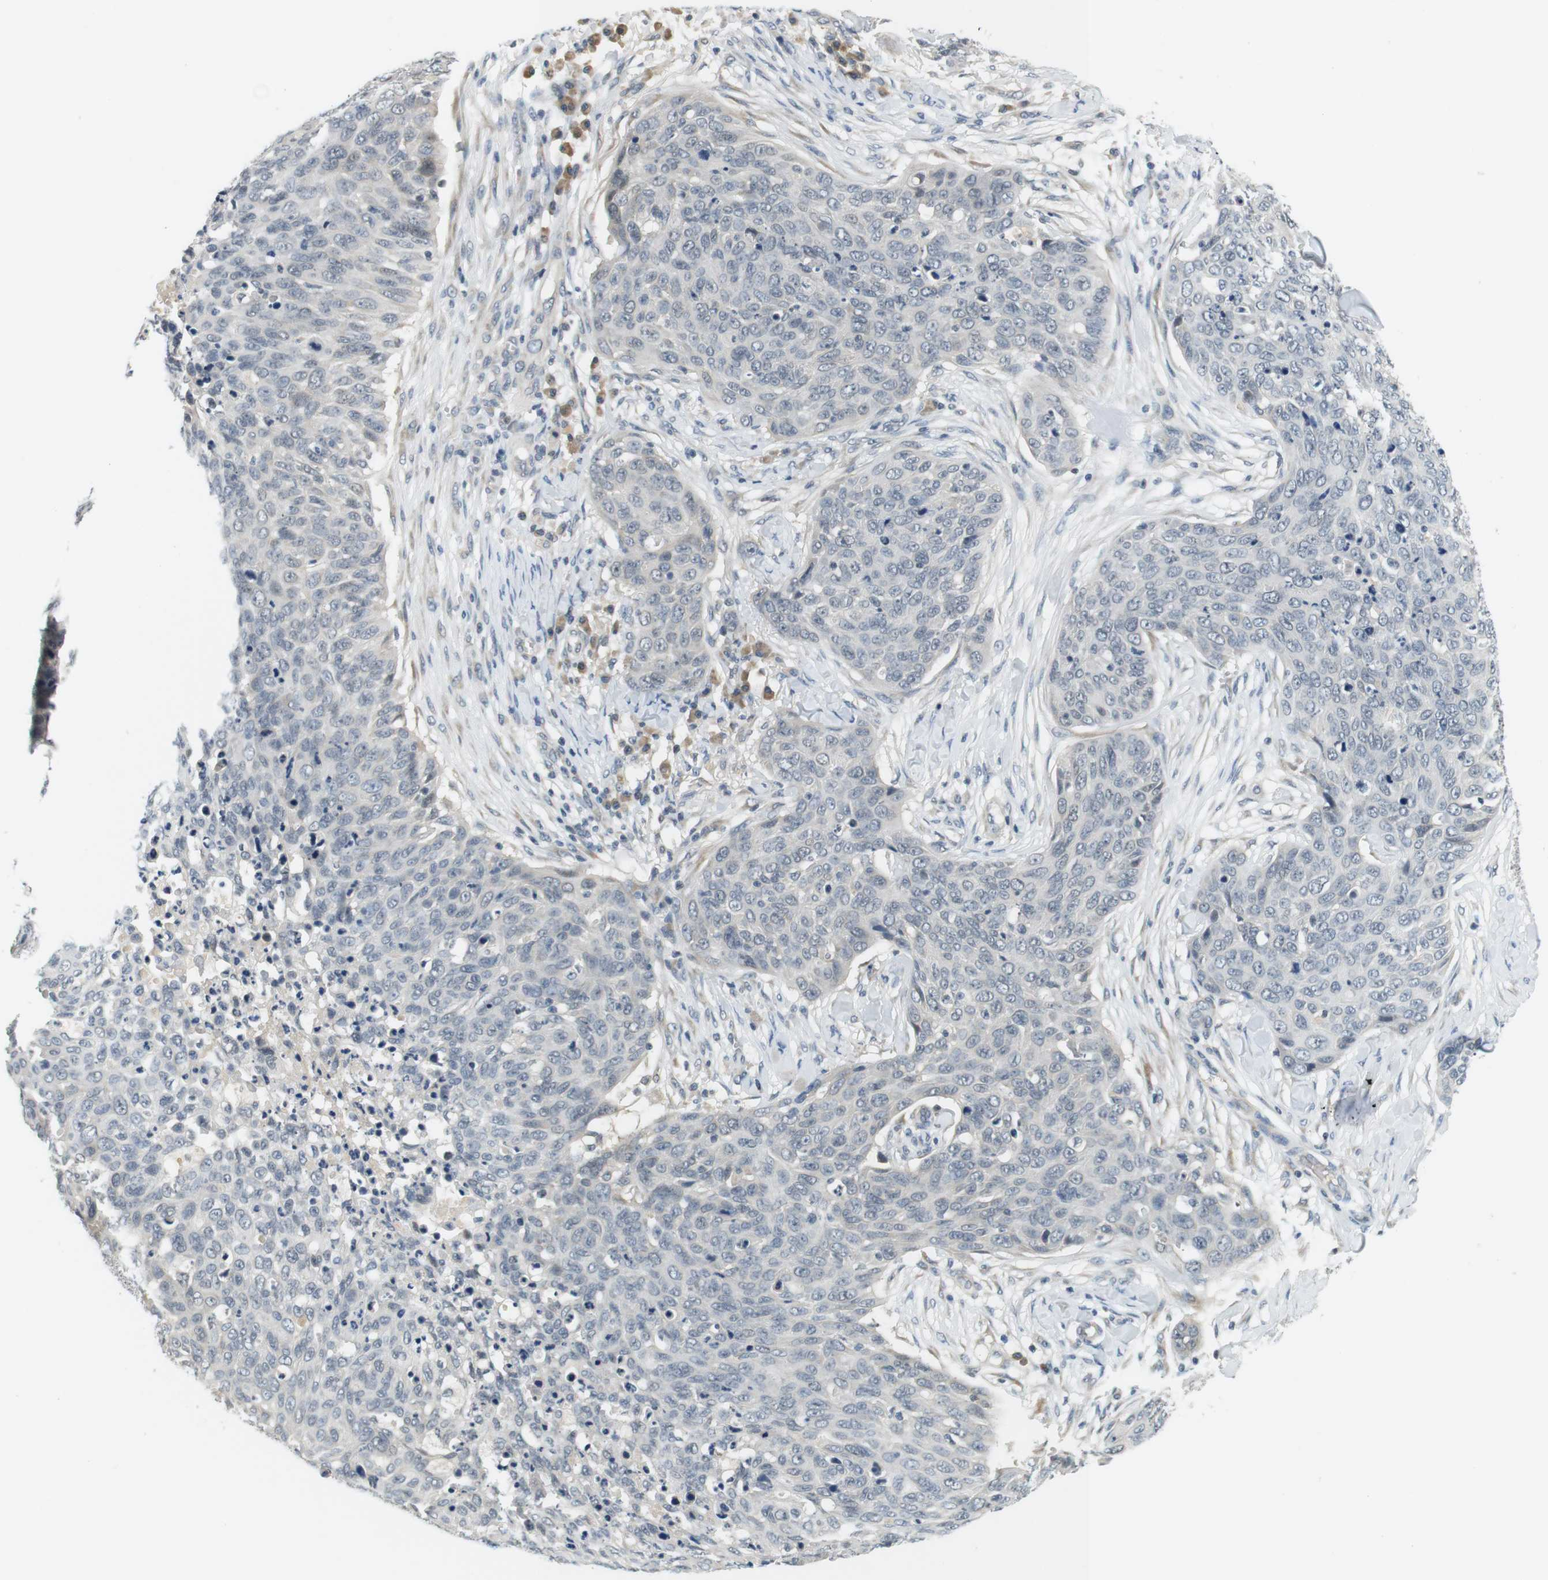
{"staining": {"intensity": "negative", "quantity": "none", "location": "none"}, "tissue": "skin cancer", "cell_type": "Tumor cells", "image_type": "cancer", "snomed": [{"axis": "morphology", "description": "Squamous cell carcinoma in situ, NOS"}, {"axis": "morphology", "description": "Squamous cell carcinoma, NOS"}, {"axis": "topography", "description": "Skin"}], "caption": "IHC of human skin squamous cell carcinoma in situ reveals no expression in tumor cells. Brightfield microscopy of IHC stained with DAB (3,3'-diaminobenzidine) (brown) and hematoxylin (blue), captured at high magnification.", "gene": "WNT7A", "patient": {"sex": "male", "age": 93}}